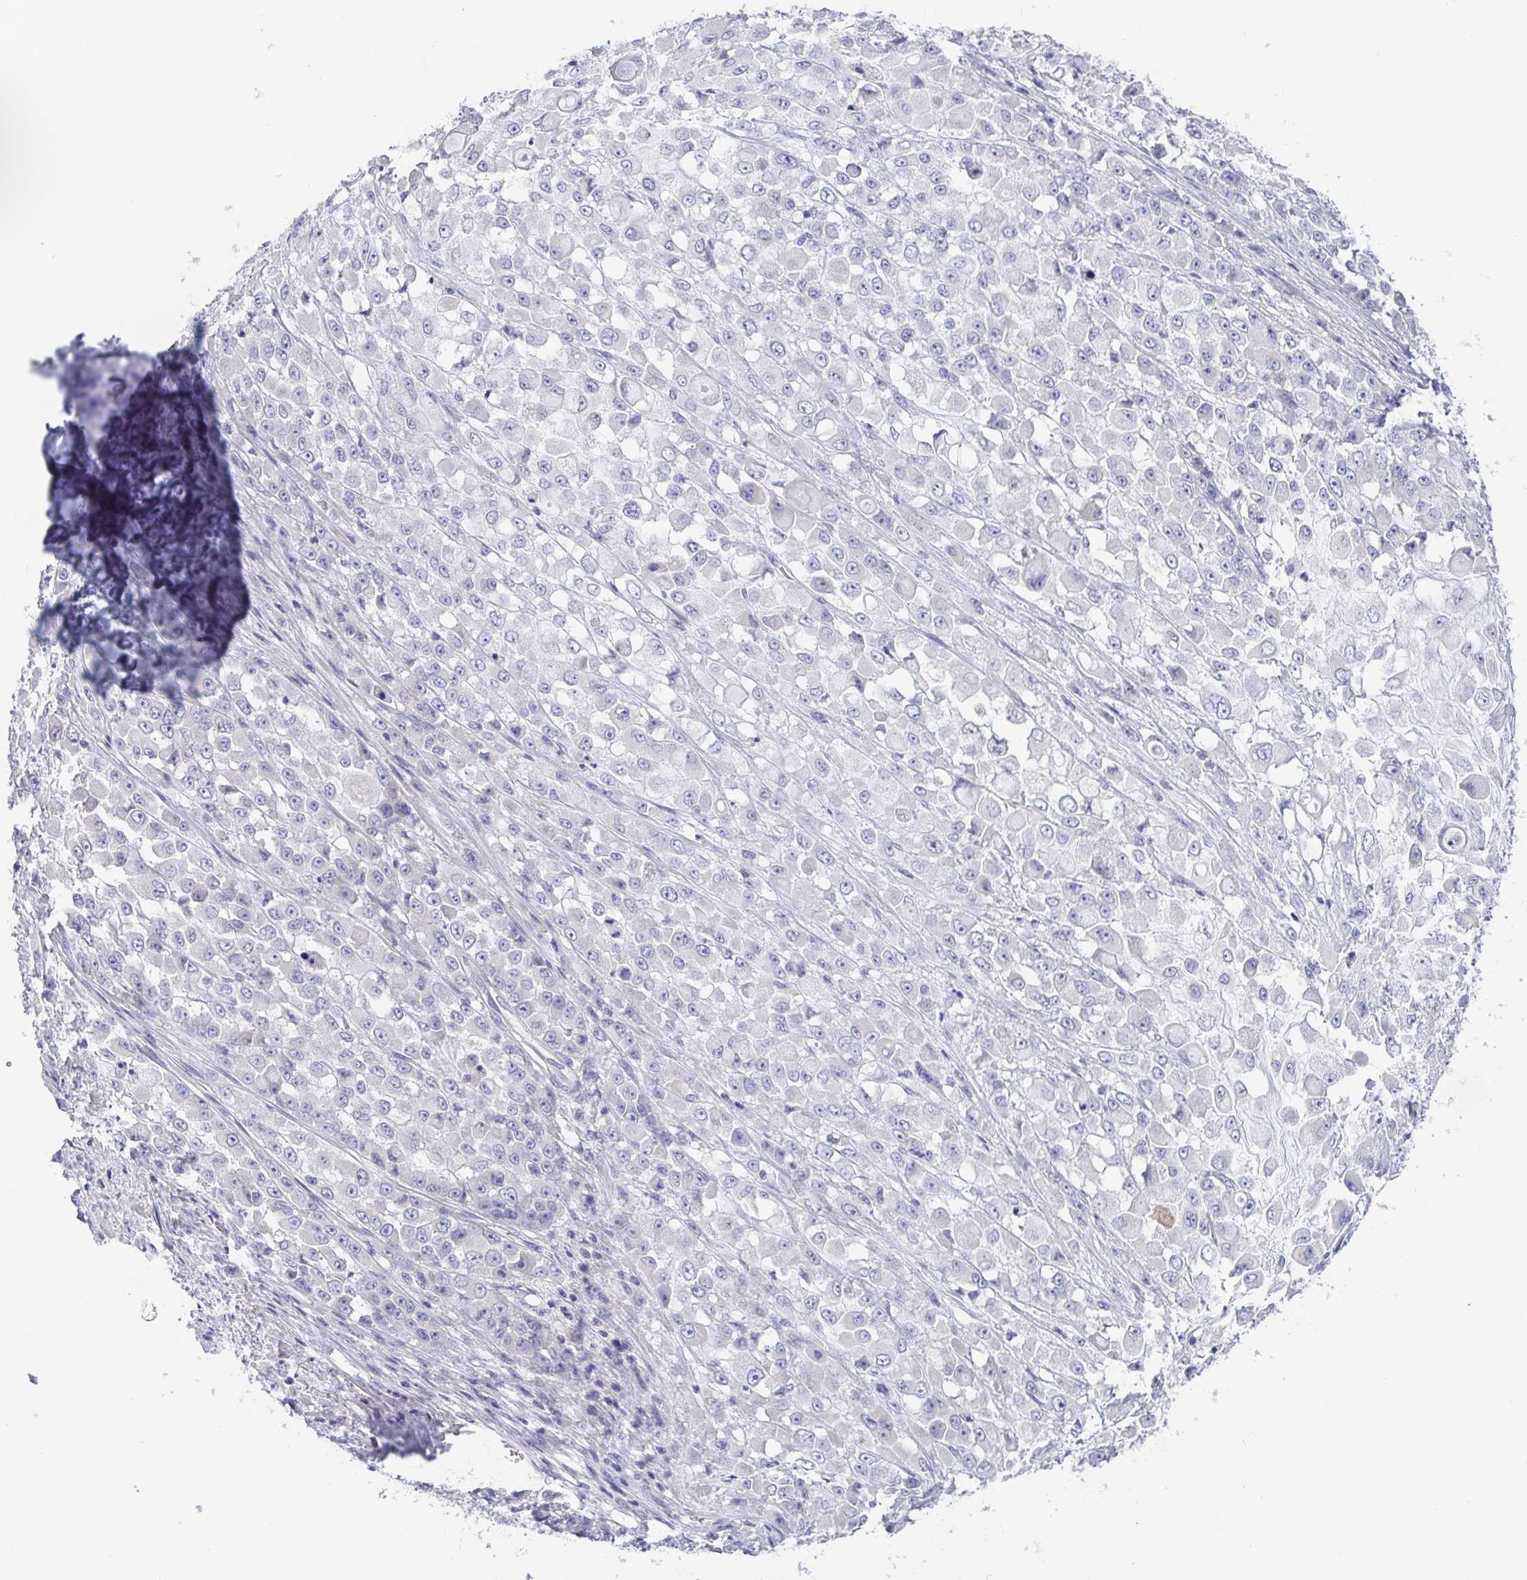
{"staining": {"intensity": "negative", "quantity": "none", "location": "none"}, "tissue": "stomach cancer", "cell_type": "Tumor cells", "image_type": "cancer", "snomed": [{"axis": "morphology", "description": "Adenocarcinoma, NOS"}, {"axis": "topography", "description": "Stomach"}], "caption": "Human stomach adenocarcinoma stained for a protein using immunohistochemistry demonstrates no expression in tumor cells.", "gene": "PKDREJ", "patient": {"sex": "female", "age": 76}}